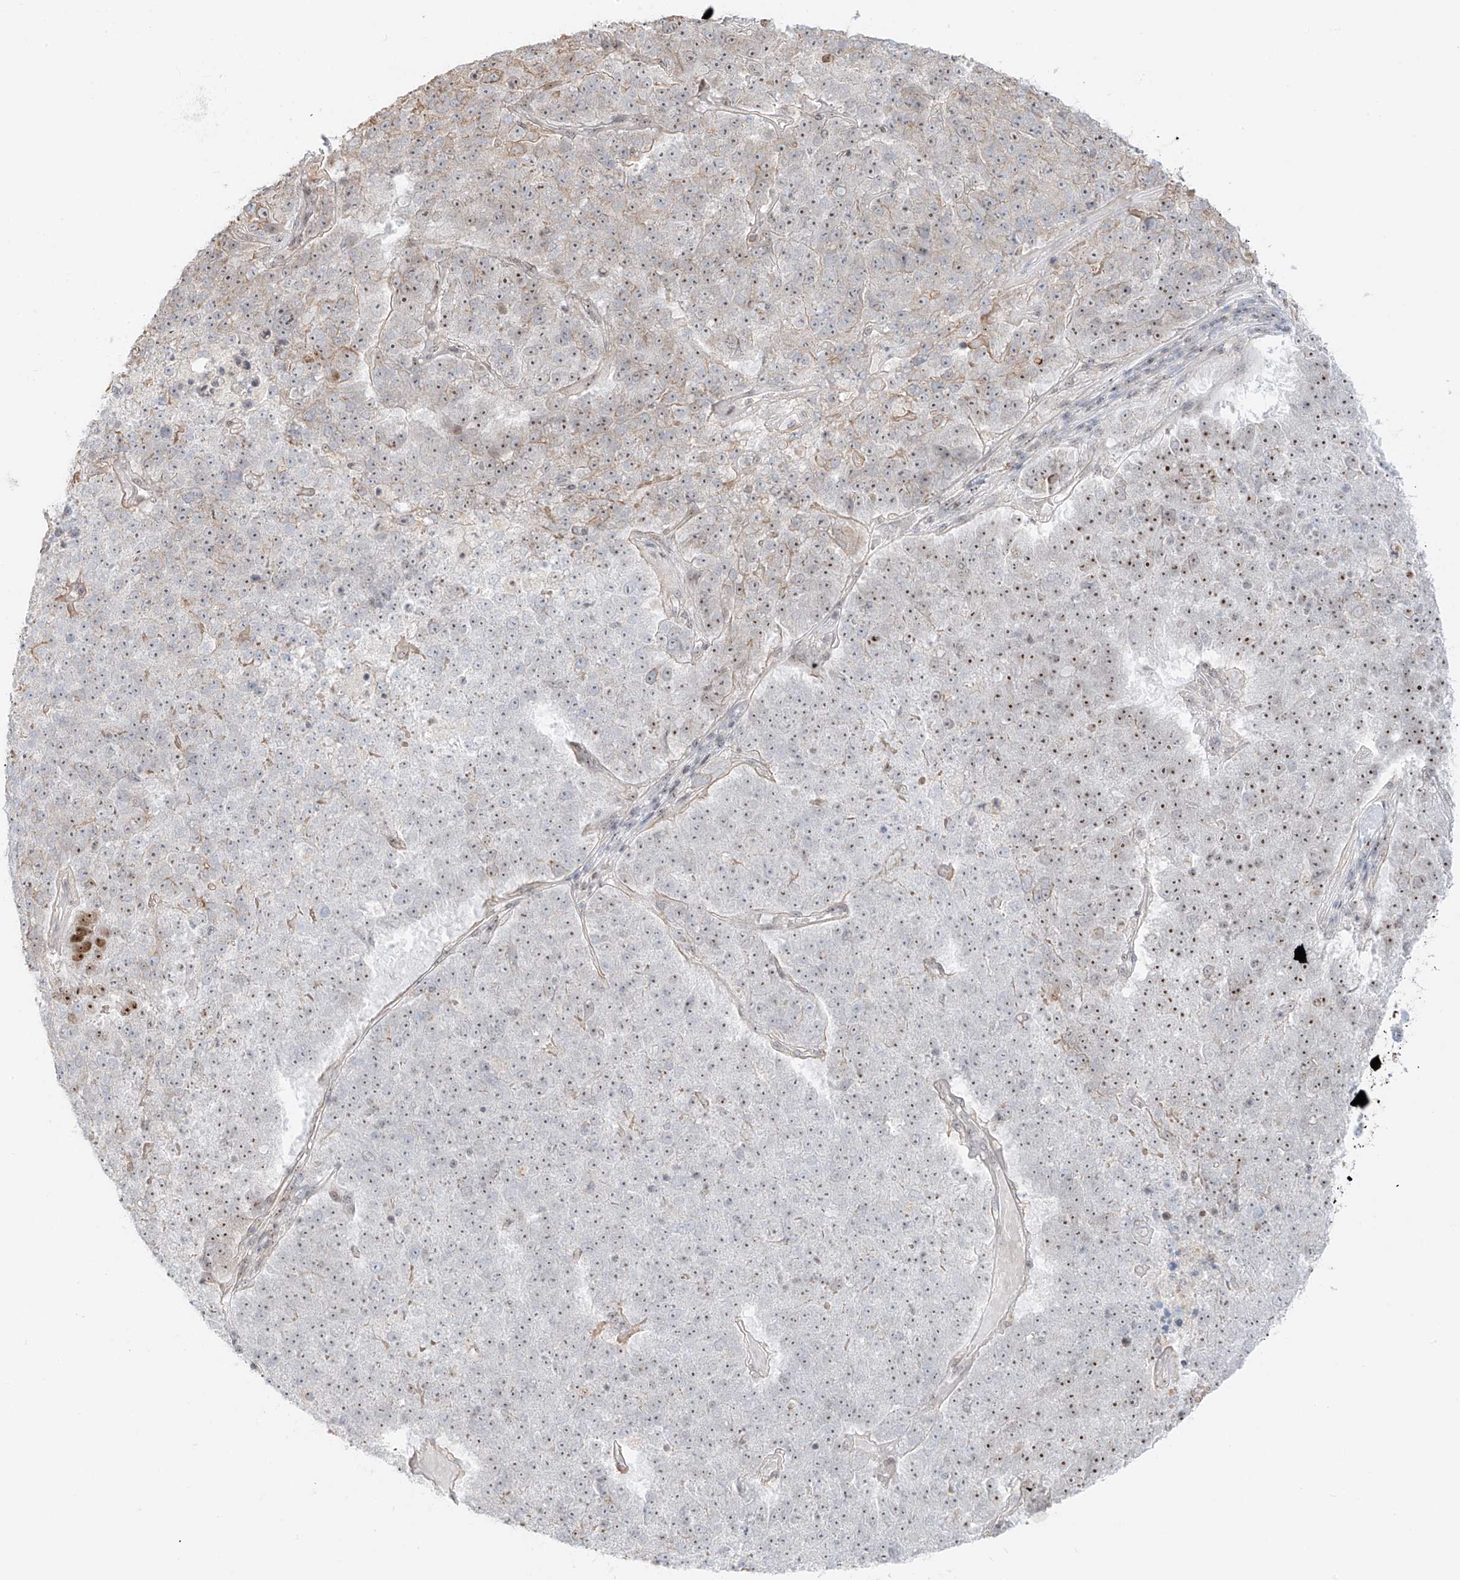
{"staining": {"intensity": "moderate", "quantity": ">75%", "location": "cytoplasmic/membranous,nuclear"}, "tissue": "pancreatic cancer", "cell_type": "Tumor cells", "image_type": "cancer", "snomed": [{"axis": "morphology", "description": "Adenocarcinoma, NOS"}, {"axis": "topography", "description": "Pancreas"}], "caption": "IHC photomicrograph of neoplastic tissue: pancreatic cancer stained using IHC exhibits medium levels of moderate protein expression localized specifically in the cytoplasmic/membranous and nuclear of tumor cells, appearing as a cytoplasmic/membranous and nuclear brown color.", "gene": "ZNF512", "patient": {"sex": "female", "age": 61}}